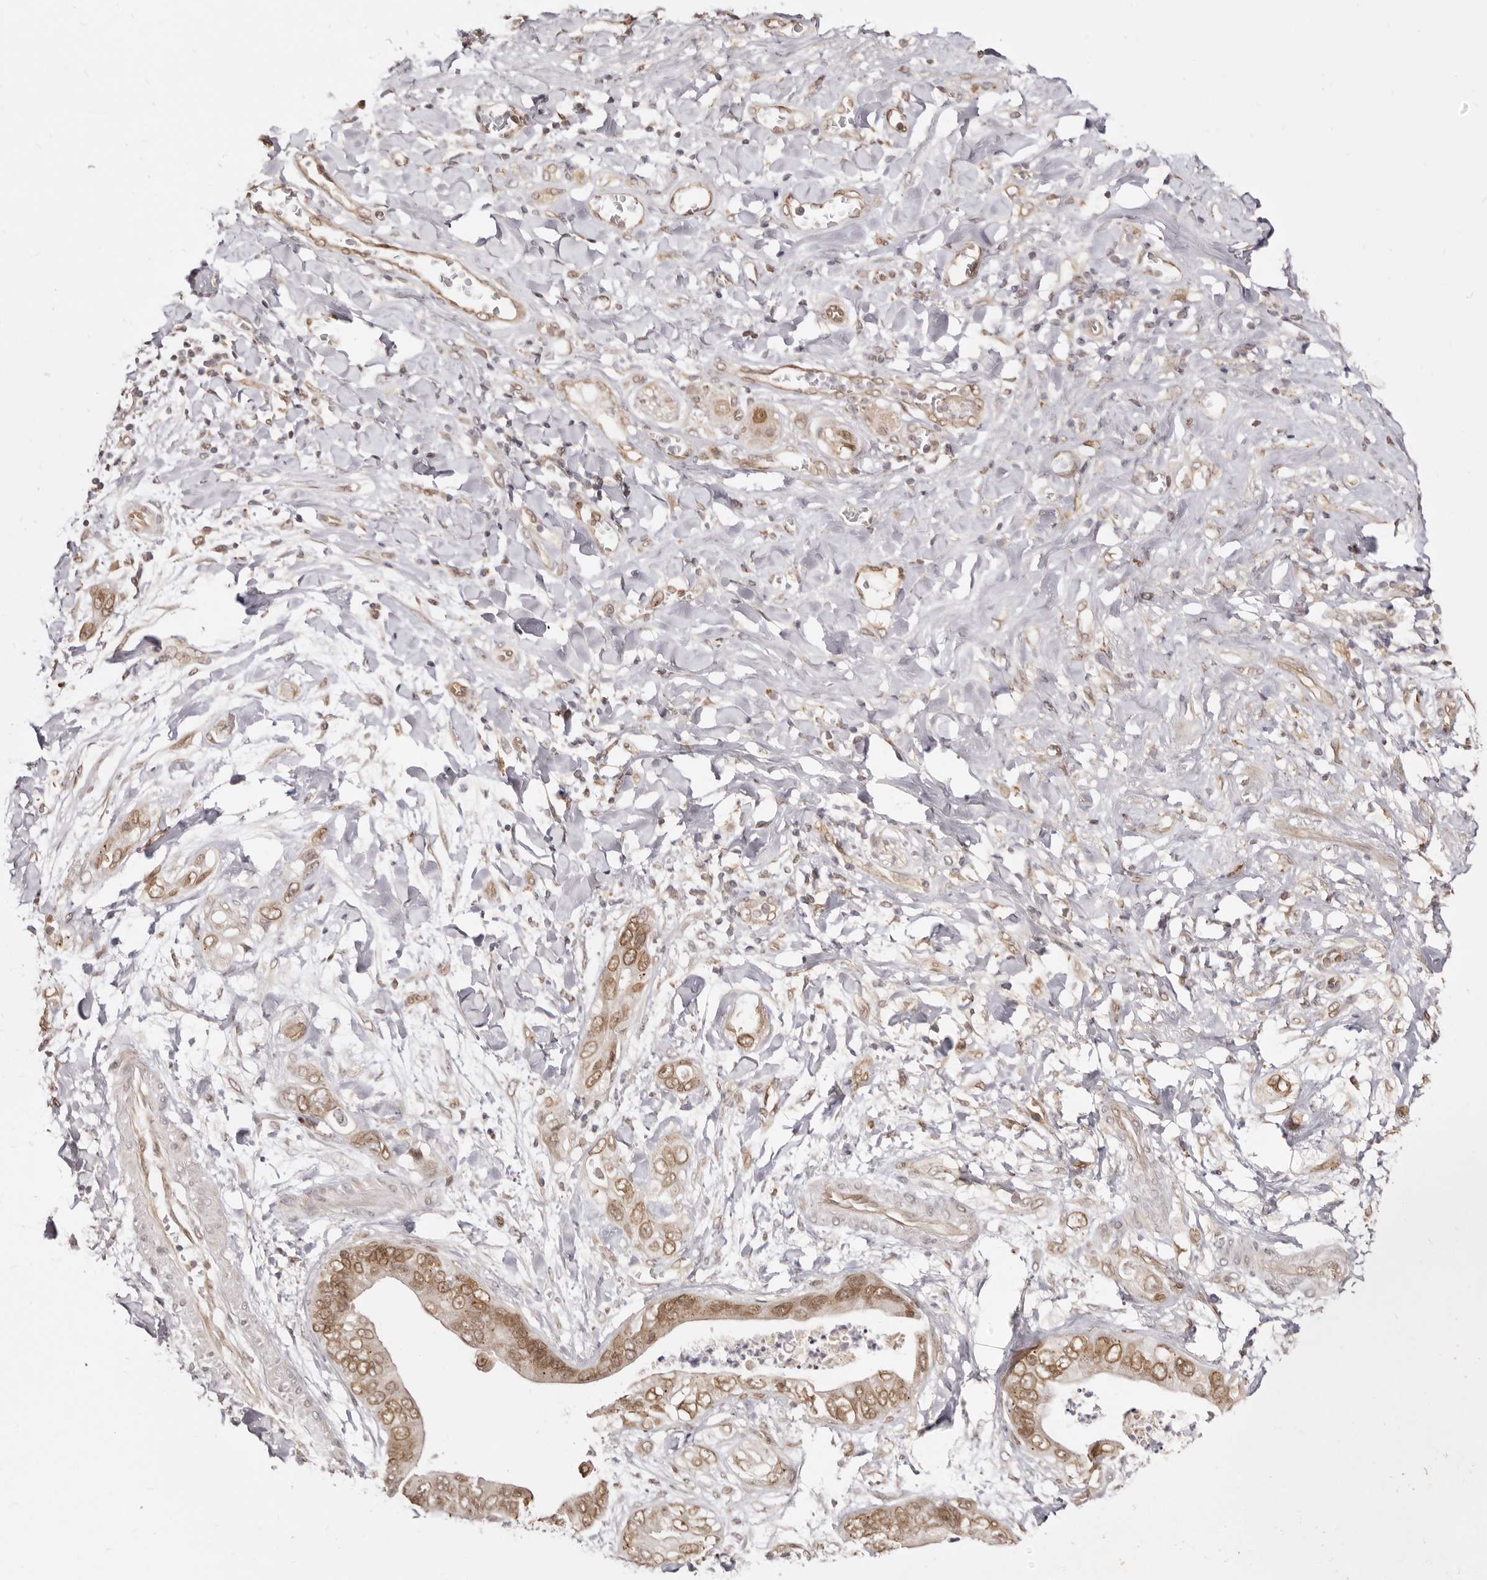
{"staining": {"intensity": "moderate", "quantity": ">75%", "location": "nuclear"}, "tissue": "pancreatic cancer", "cell_type": "Tumor cells", "image_type": "cancer", "snomed": [{"axis": "morphology", "description": "Adenocarcinoma, NOS"}, {"axis": "topography", "description": "Pancreas"}], "caption": "Adenocarcinoma (pancreatic) stained with a brown dye exhibits moderate nuclear positive positivity in approximately >75% of tumor cells.", "gene": "LCORL", "patient": {"sex": "female", "age": 78}}